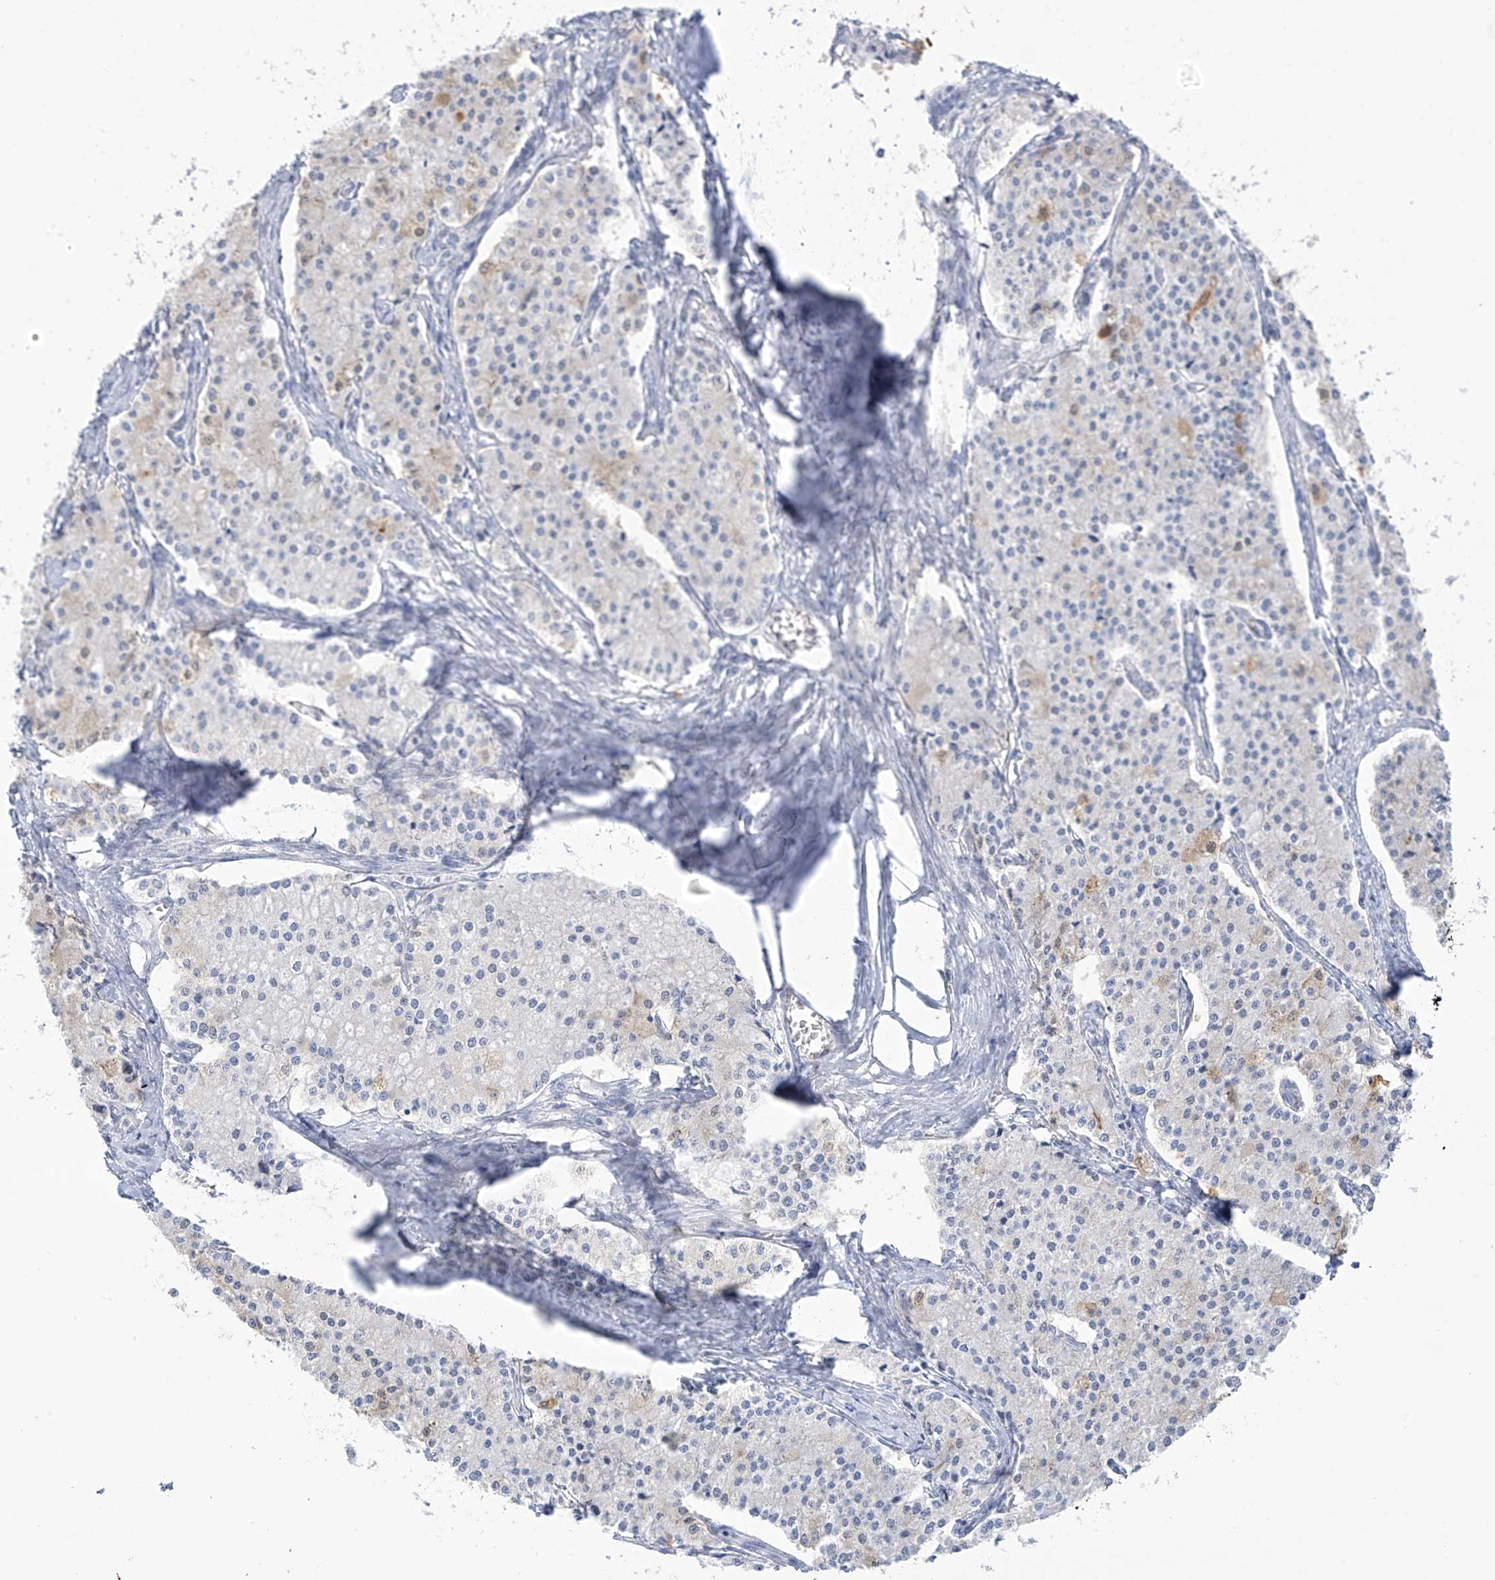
{"staining": {"intensity": "negative", "quantity": "none", "location": "none"}, "tissue": "carcinoid", "cell_type": "Tumor cells", "image_type": "cancer", "snomed": [{"axis": "morphology", "description": "Carcinoid, malignant, NOS"}, {"axis": "topography", "description": "Colon"}], "caption": "The IHC histopathology image has no significant expression in tumor cells of malignant carcinoid tissue.", "gene": "SLC6A12", "patient": {"sex": "female", "age": 52}}